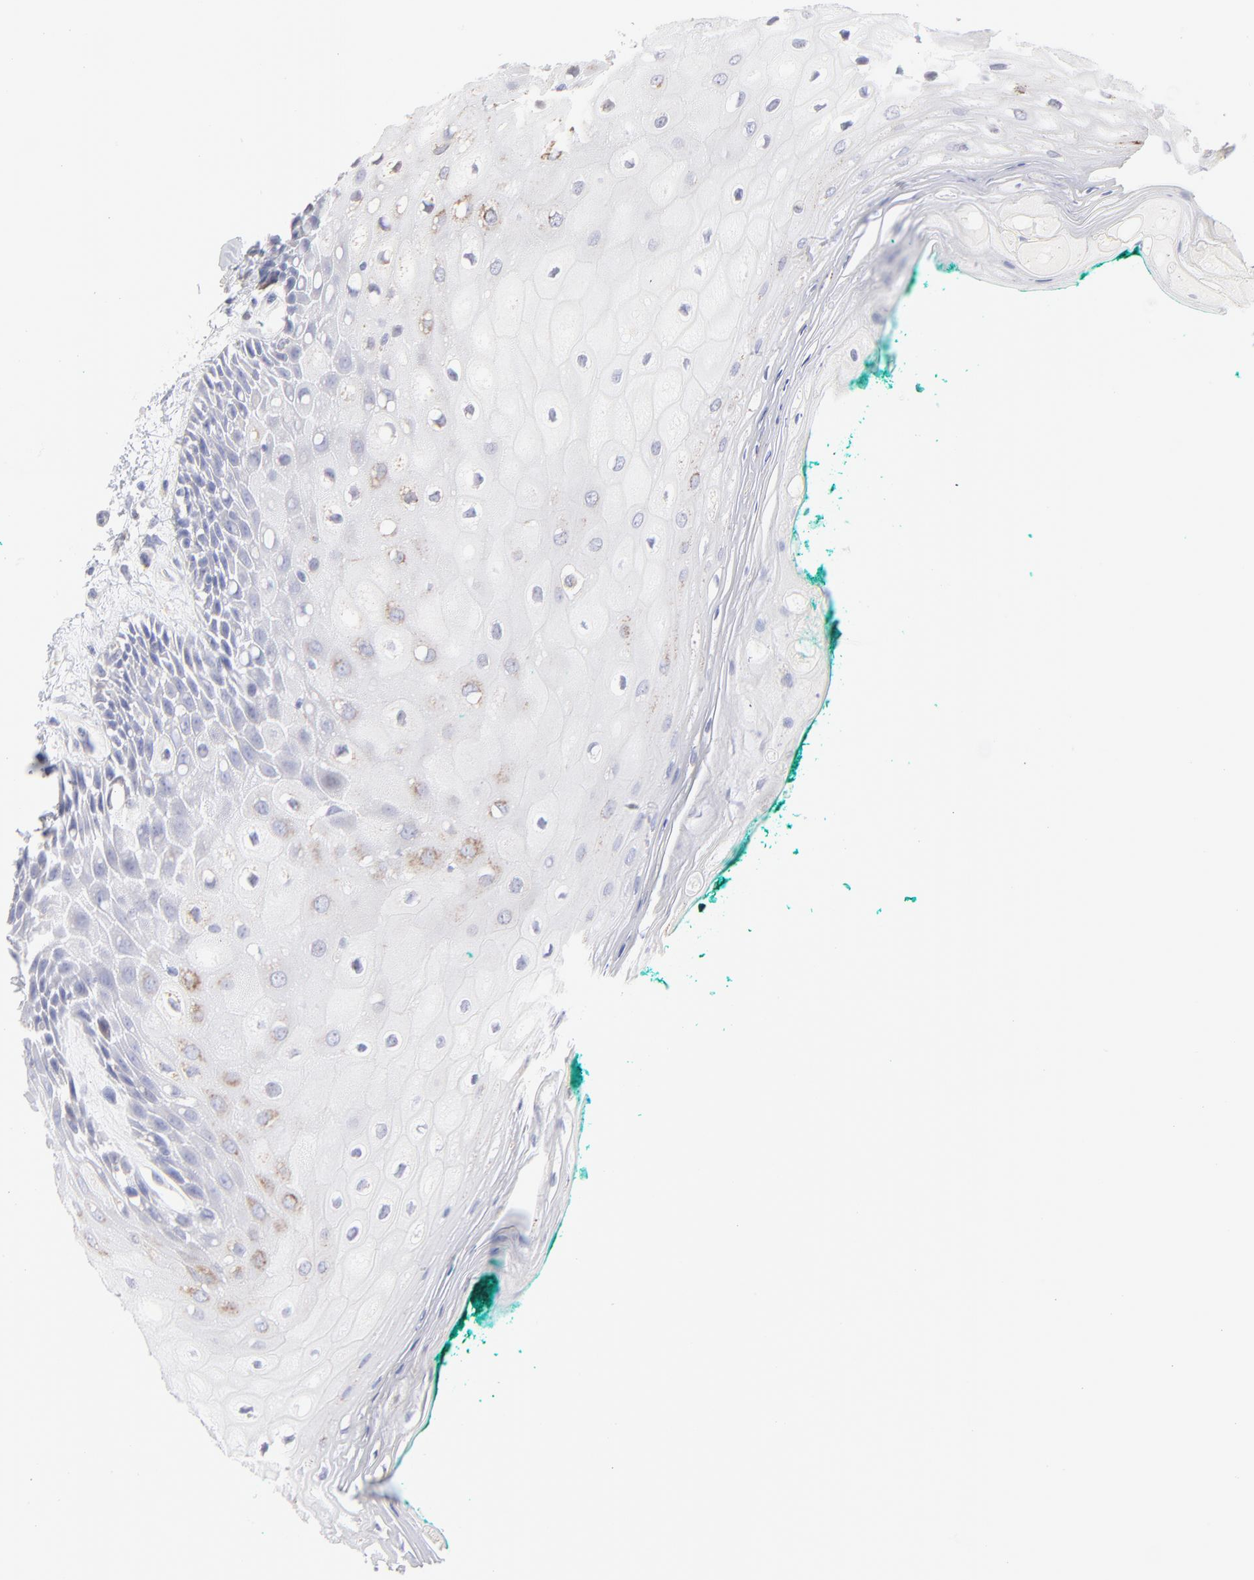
{"staining": {"intensity": "negative", "quantity": "none", "location": "none"}, "tissue": "oral mucosa", "cell_type": "Squamous epithelial cells", "image_type": "normal", "snomed": [{"axis": "morphology", "description": "Normal tissue, NOS"}, {"axis": "morphology", "description": "Squamous cell carcinoma, NOS"}, {"axis": "topography", "description": "Skeletal muscle"}, {"axis": "topography", "description": "Oral tissue"}, {"axis": "topography", "description": "Head-Neck"}], "caption": "Protein analysis of benign oral mucosa demonstrates no significant staining in squamous epithelial cells.", "gene": "TST", "patient": {"sex": "female", "age": 84}}